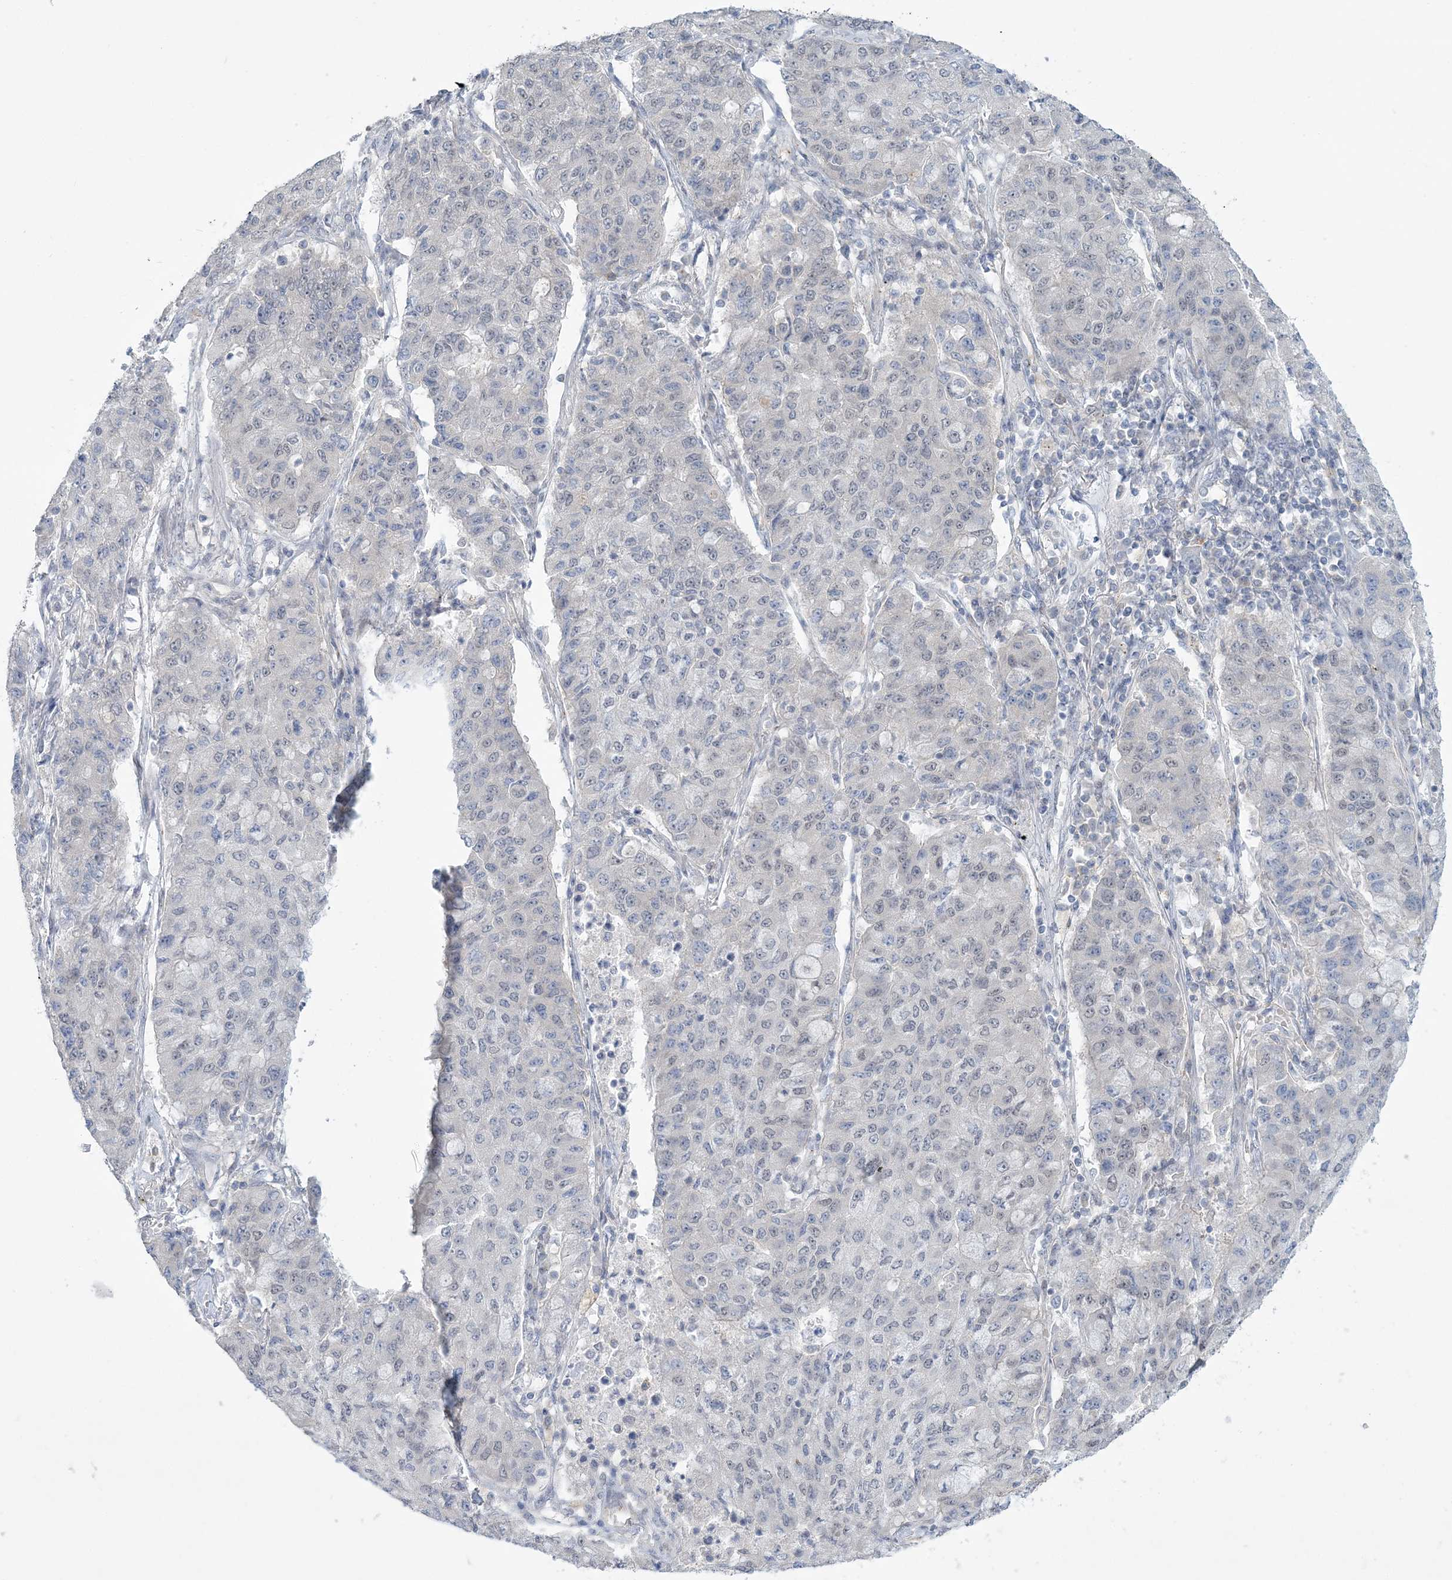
{"staining": {"intensity": "negative", "quantity": "none", "location": "none"}, "tissue": "lung cancer", "cell_type": "Tumor cells", "image_type": "cancer", "snomed": [{"axis": "morphology", "description": "Squamous cell carcinoma, NOS"}, {"axis": "topography", "description": "Lung"}], "caption": "This is an IHC histopathology image of lung cancer (squamous cell carcinoma). There is no positivity in tumor cells.", "gene": "ANKS1A", "patient": {"sex": "male", "age": 74}}